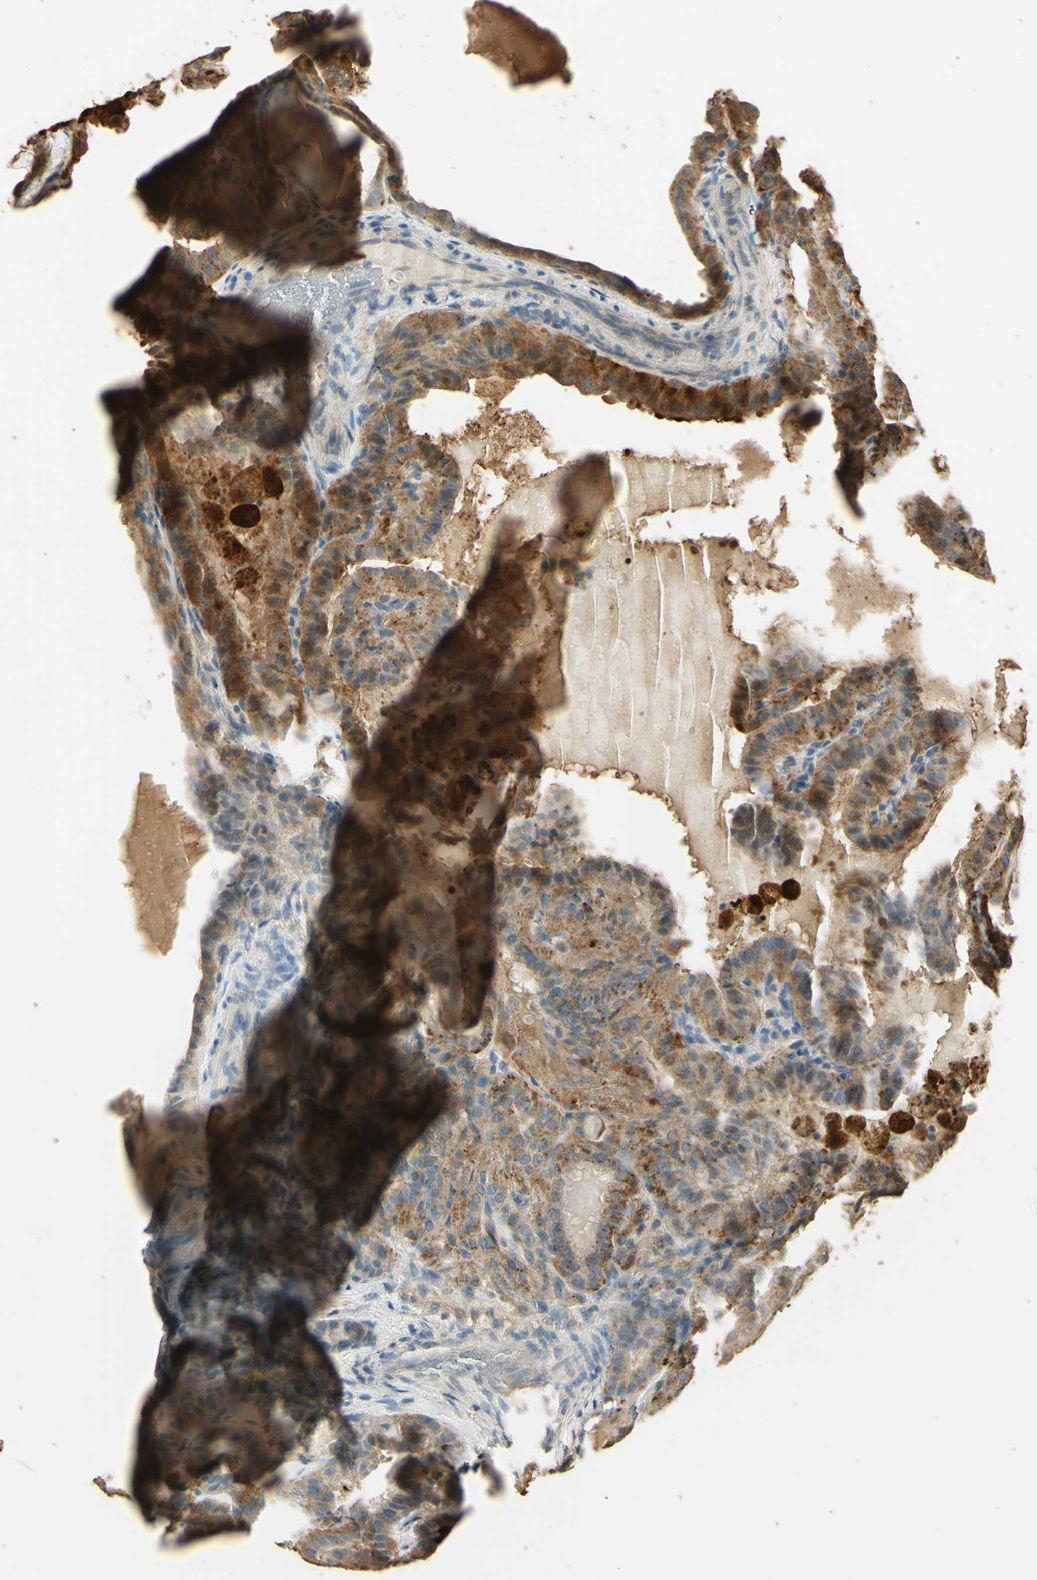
{"staining": {"intensity": "weak", "quantity": ">75%", "location": "cytoplasmic/membranous"}, "tissue": "thyroid cancer", "cell_type": "Tumor cells", "image_type": "cancer", "snomed": [{"axis": "morphology", "description": "Papillary adenocarcinoma, NOS"}, {"axis": "topography", "description": "Thyroid gland"}], "caption": "A high-resolution histopathology image shows IHC staining of thyroid cancer (papillary adenocarcinoma), which reveals weak cytoplasmic/membranous positivity in about >75% of tumor cells.", "gene": "ARHGEF17", "patient": {"sex": "male", "age": 77}}